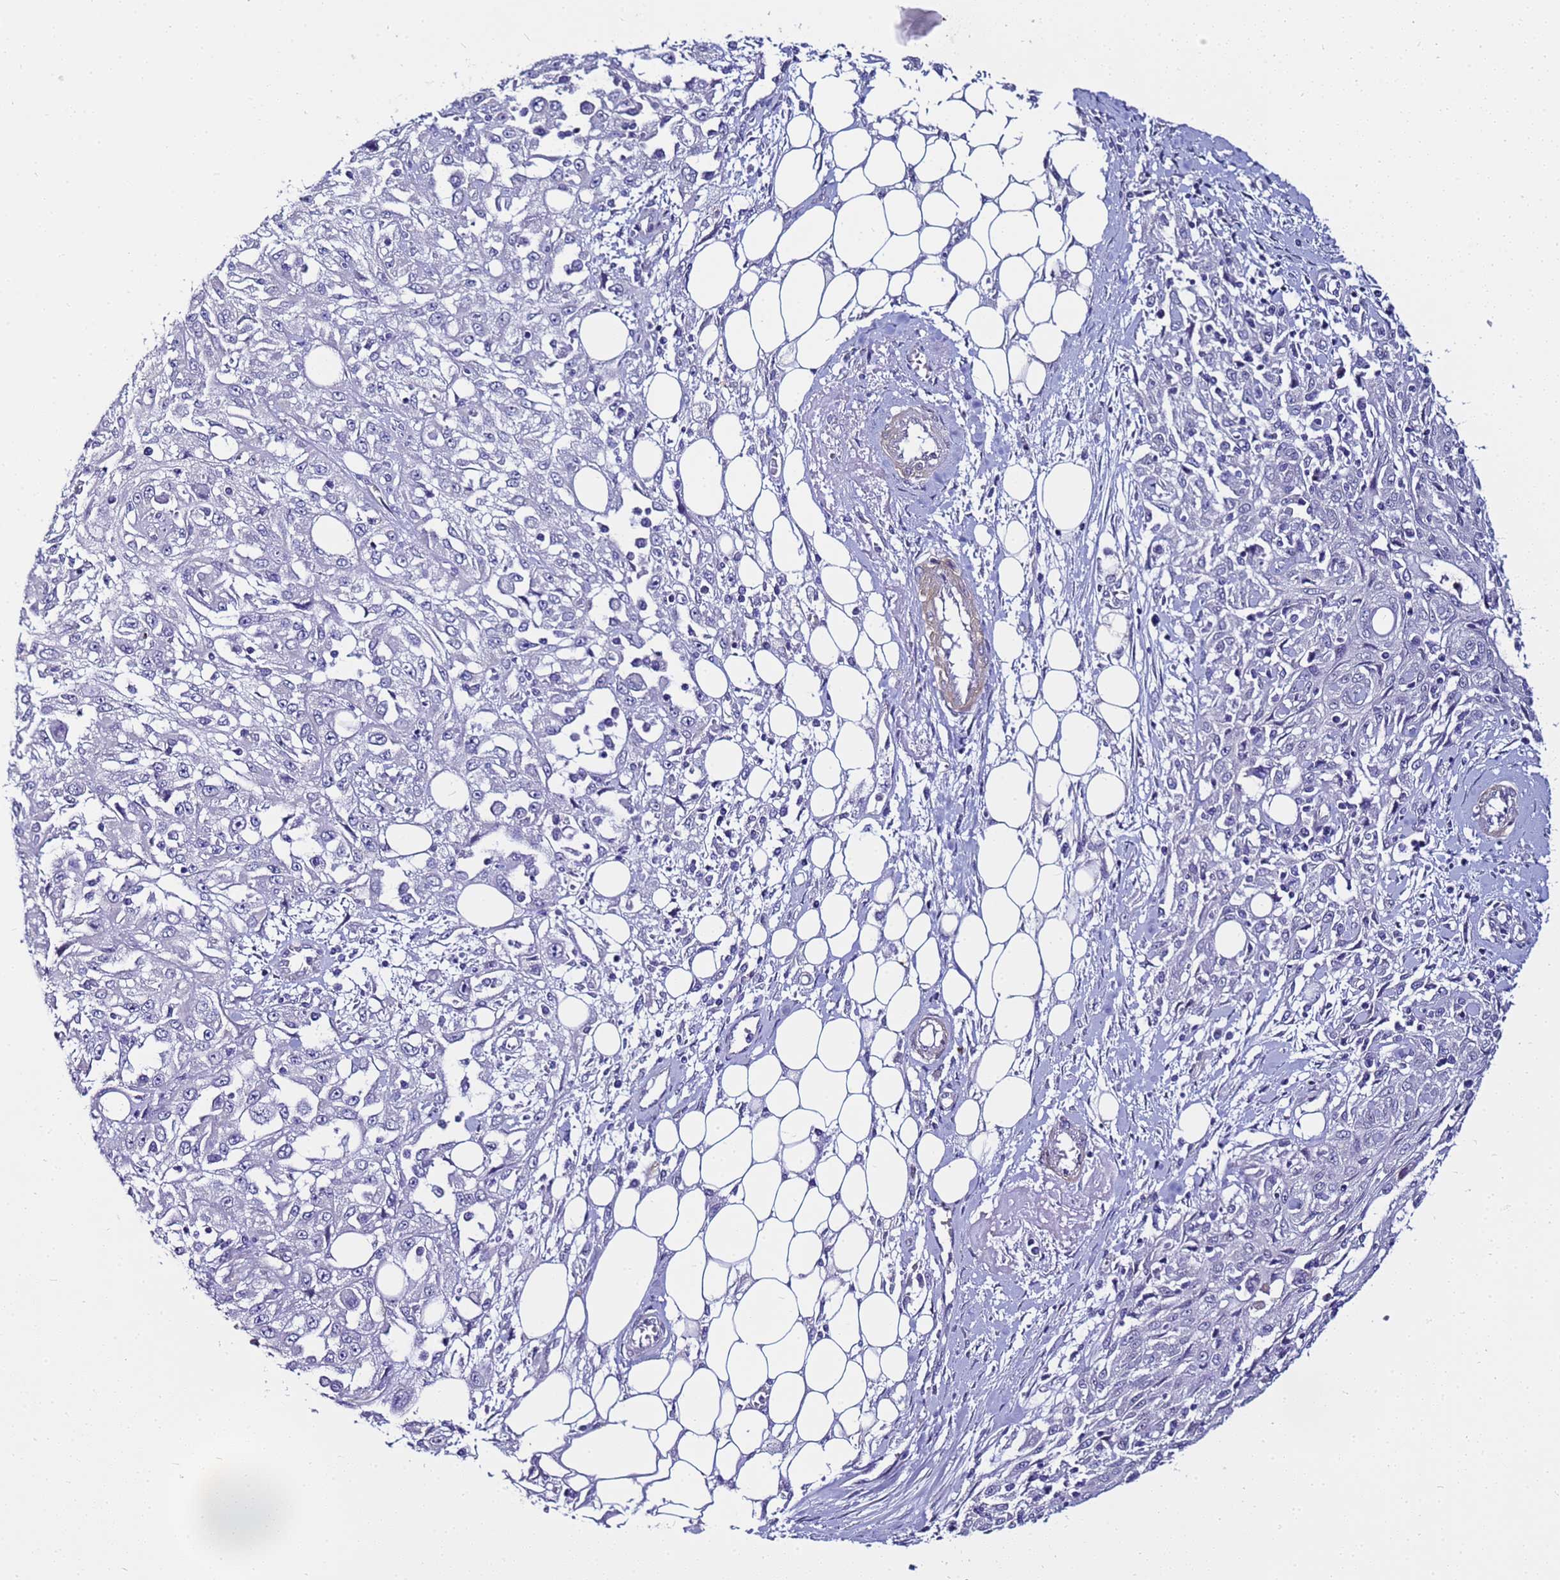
{"staining": {"intensity": "negative", "quantity": "none", "location": "none"}, "tissue": "skin cancer", "cell_type": "Tumor cells", "image_type": "cancer", "snomed": [{"axis": "morphology", "description": "Squamous cell carcinoma, NOS"}, {"axis": "morphology", "description": "Squamous cell carcinoma, metastatic, NOS"}, {"axis": "topography", "description": "Skin"}, {"axis": "topography", "description": "Lymph node"}], "caption": "Tumor cells are negative for brown protein staining in skin cancer.", "gene": "FAM166B", "patient": {"sex": "male", "age": 75}}